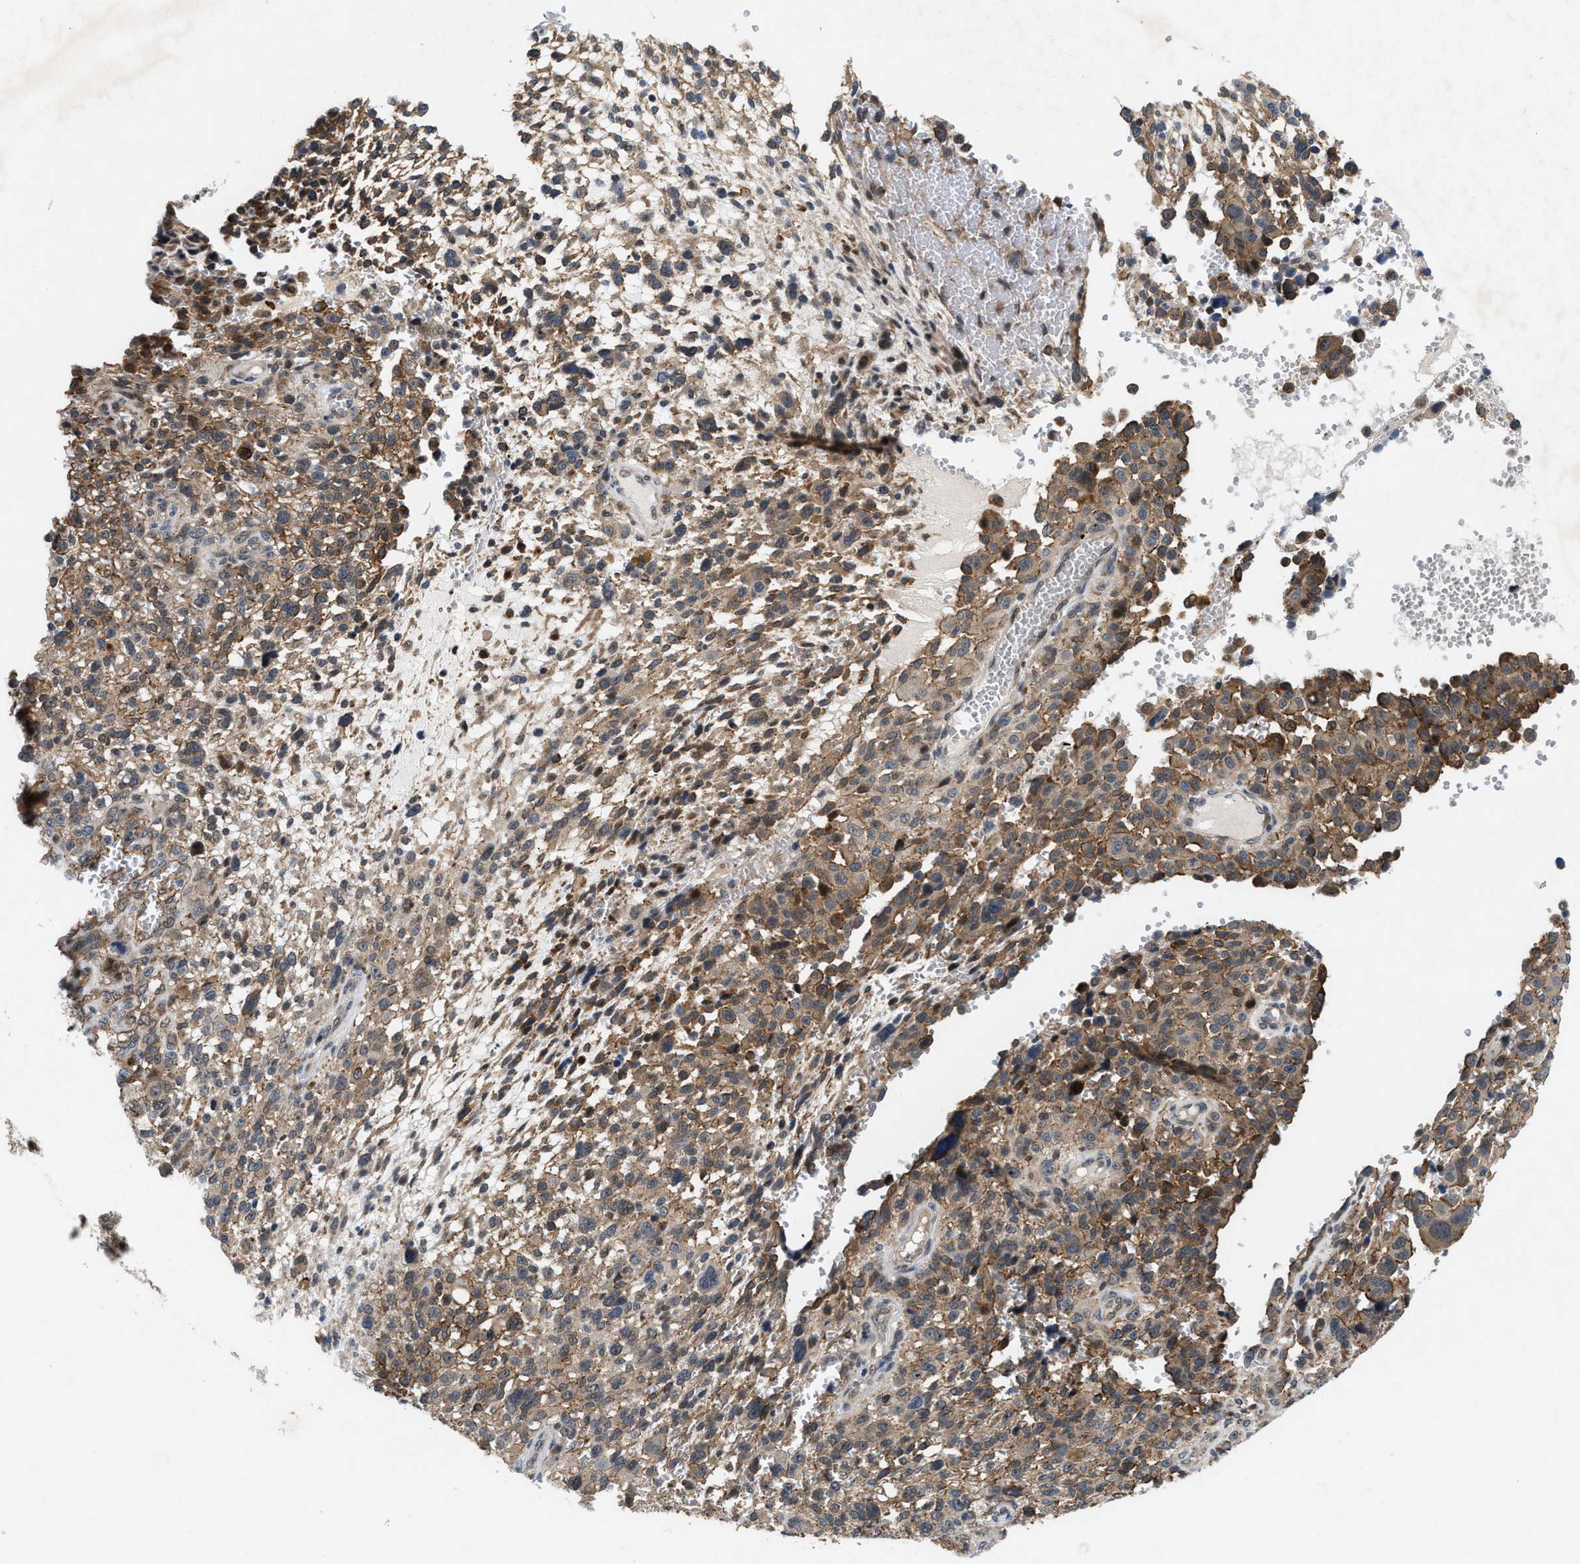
{"staining": {"intensity": "moderate", "quantity": ">75%", "location": "cytoplasmic/membranous"}, "tissue": "melanoma", "cell_type": "Tumor cells", "image_type": "cancer", "snomed": [{"axis": "morphology", "description": "Malignant melanoma, NOS"}, {"axis": "topography", "description": "Skin"}], "caption": "A high-resolution photomicrograph shows immunohistochemistry (IHC) staining of melanoma, which demonstrates moderate cytoplasmic/membranous staining in approximately >75% of tumor cells.", "gene": "MFSD6", "patient": {"sex": "female", "age": 55}}